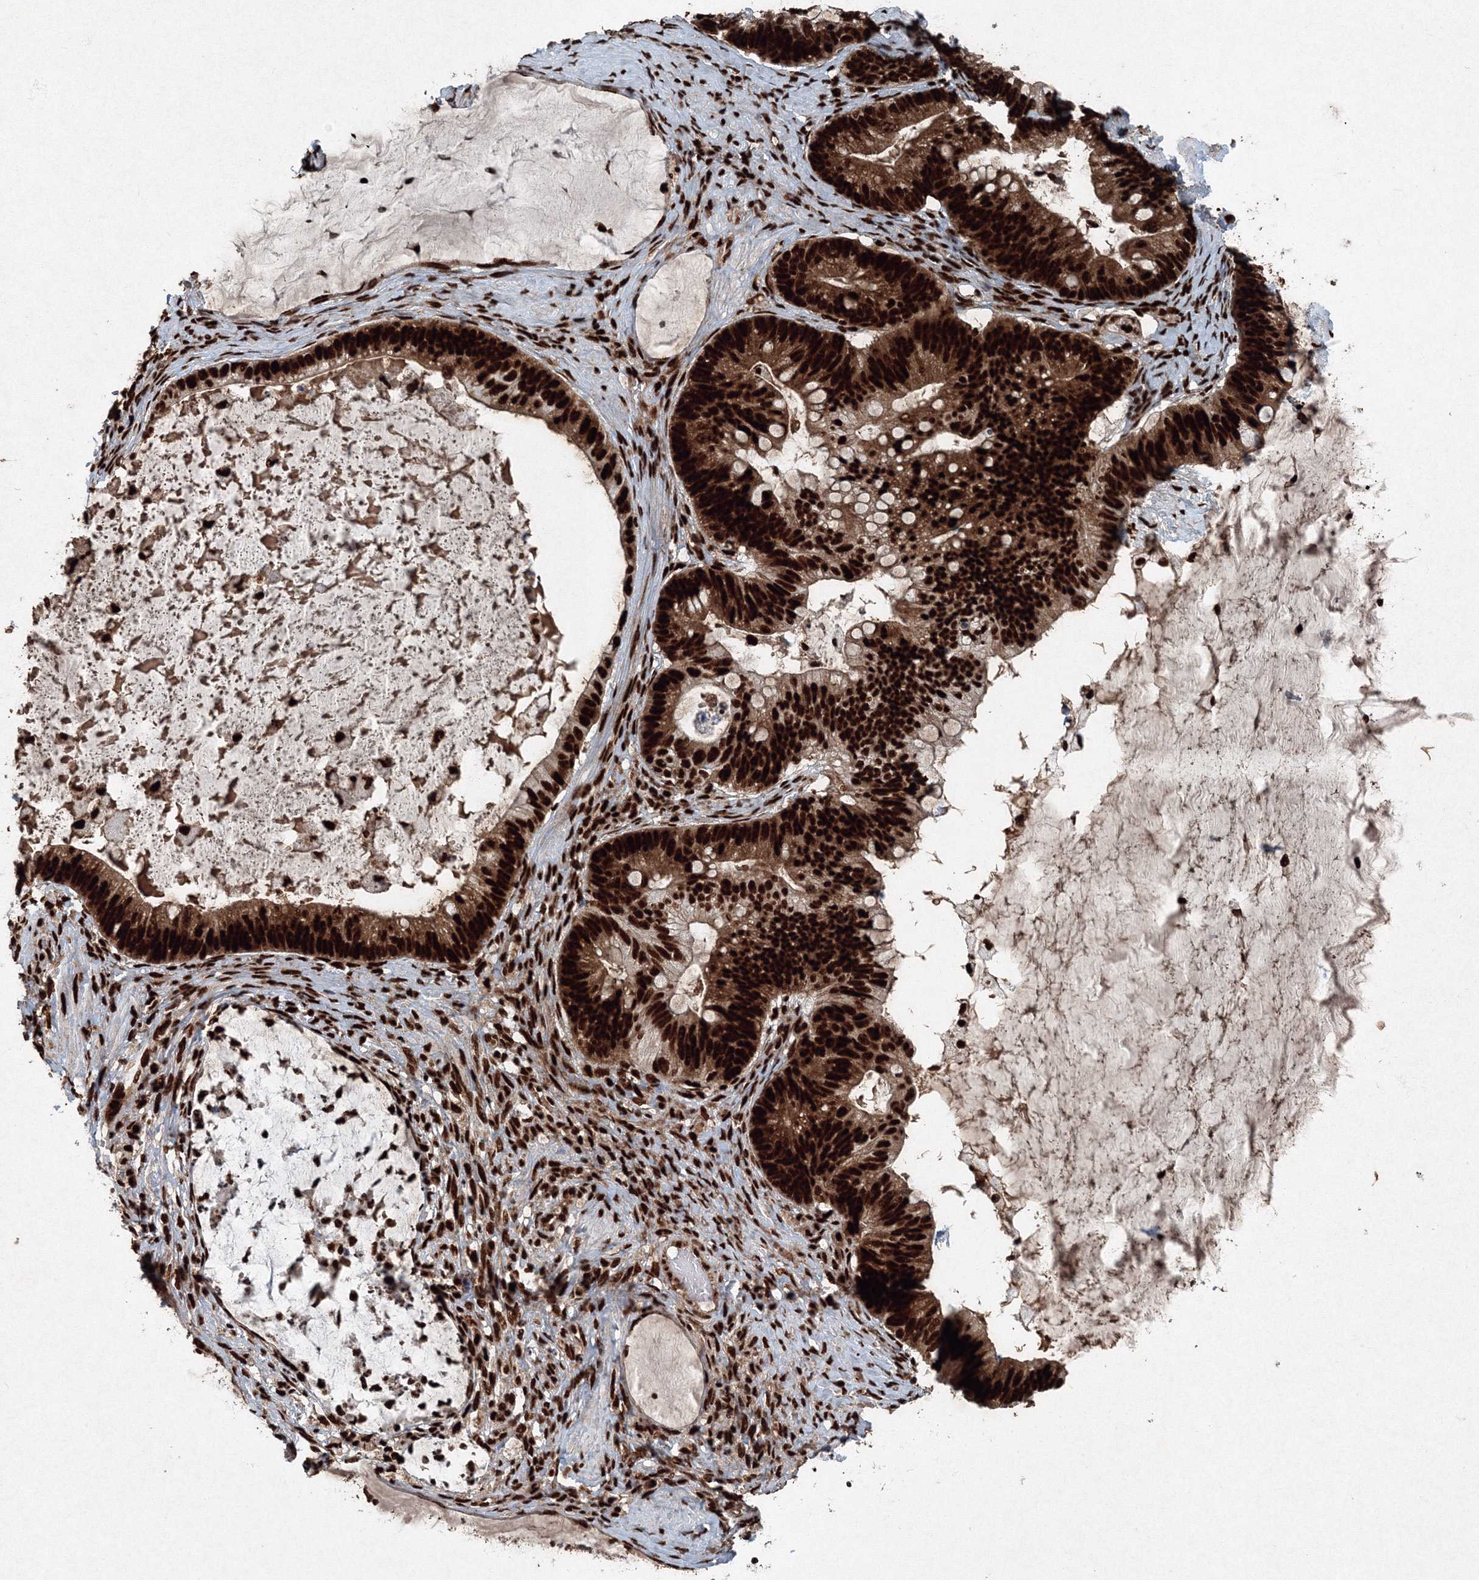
{"staining": {"intensity": "strong", "quantity": ">75%", "location": "cytoplasmic/membranous,nuclear"}, "tissue": "ovarian cancer", "cell_type": "Tumor cells", "image_type": "cancer", "snomed": [{"axis": "morphology", "description": "Cystadenocarcinoma, mucinous, NOS"}, {"axis": "topography", "description": "Ovary"}], "caption": "High-power microscopy captured an immunohistochemistry (IHC) micrograph of ovarian cancer, revealing strong cytoplasmic/membranous and nuclear staining in about >75% of tumor cells.", "gene": "SNRPC", "patient": {"sex": "female", "age": 61}}